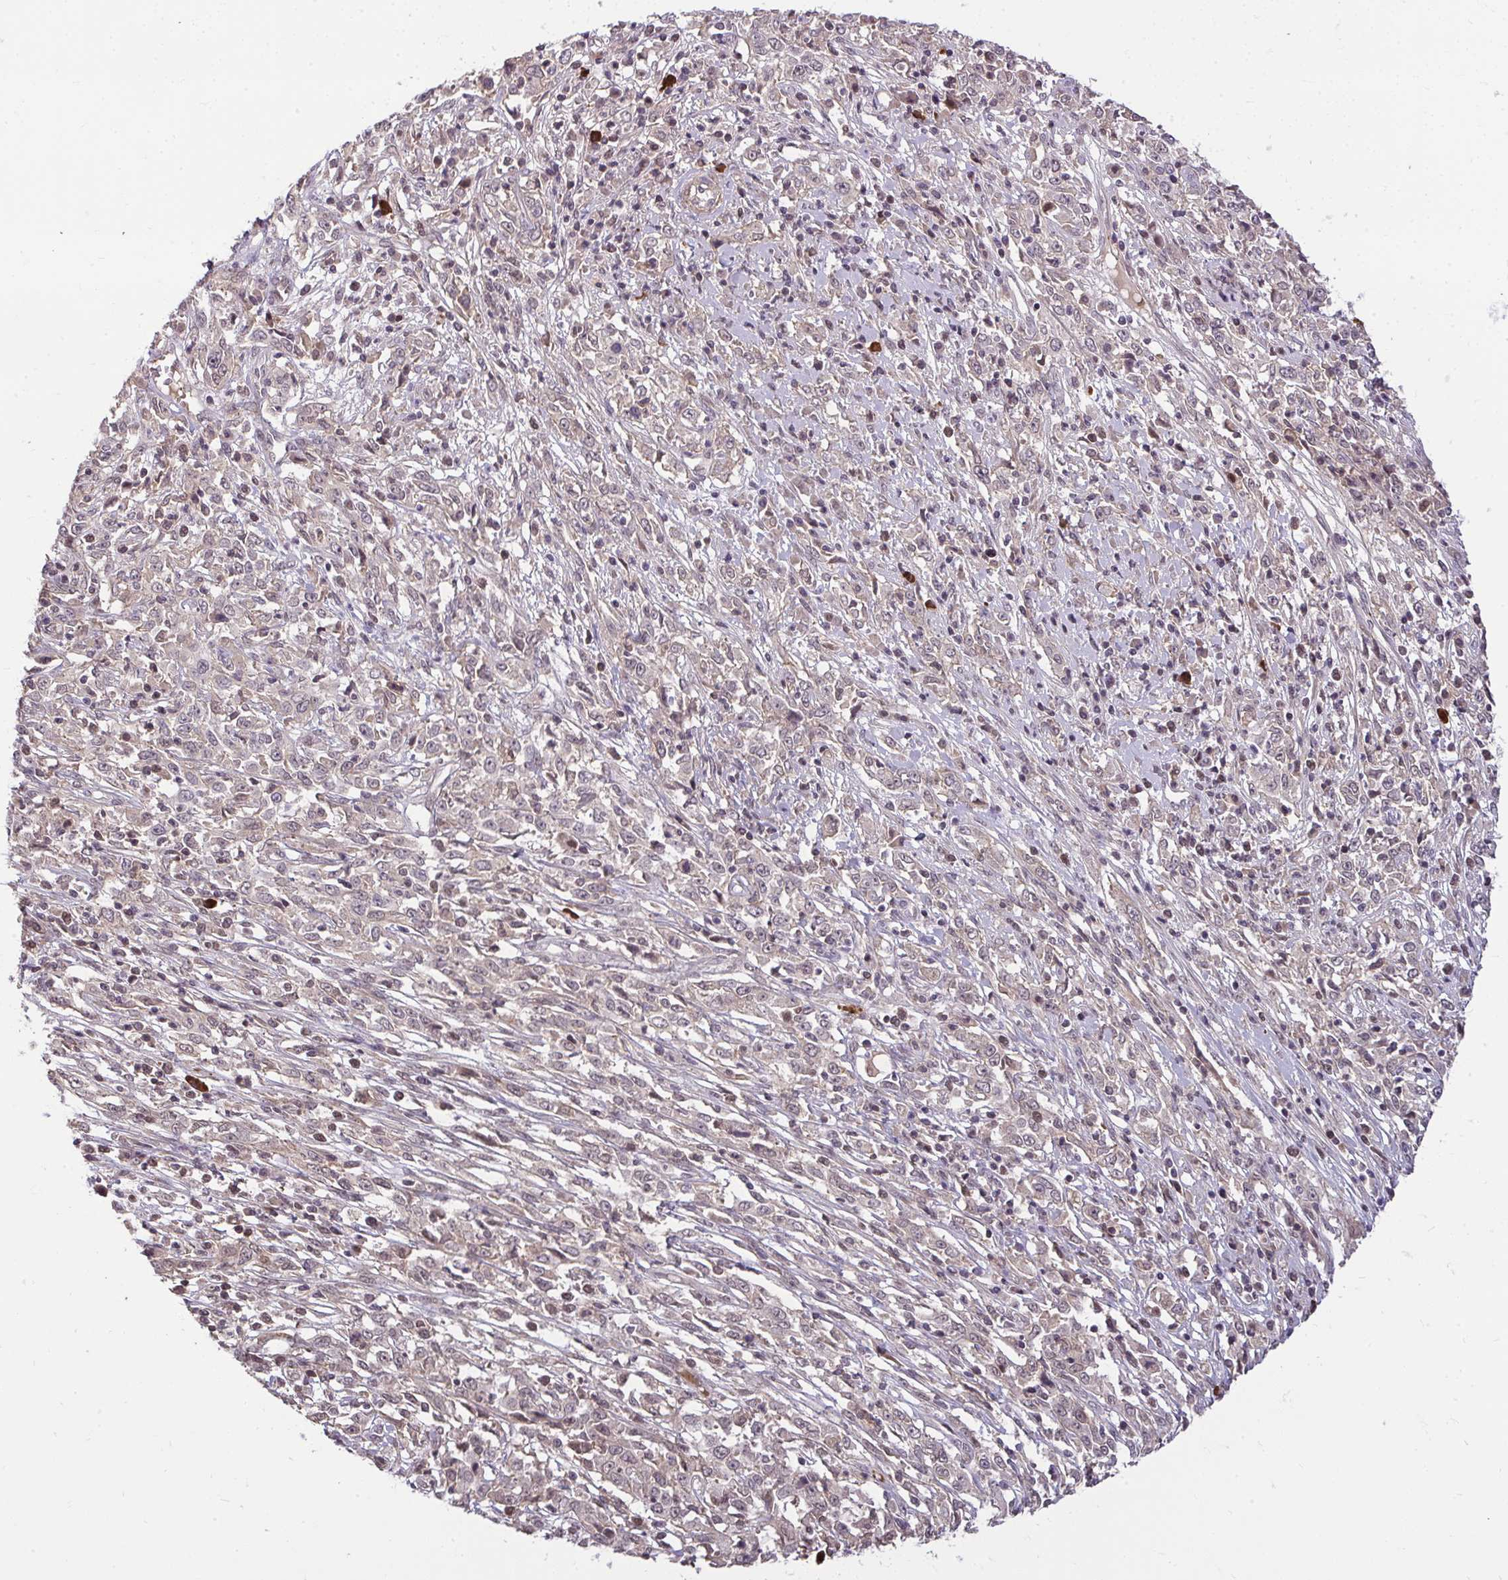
{"staining": {"intensity": "weak", "quantity": ">75%", "location": "nuclear"}, "tissue": "cervical cancer", "cell_type": "Tumor cells", "image_type": "cancer", "snomed": [{"axis": "morphology", "description": "Adenocarcinoma, NOS"}, {"axis": "topography", "description": "Cervix"}], "caption": "Immunohistochemistry (IHC) micrograph of neoplastic tissue: human cervical adenocarcinoma stained using immunohistochemistry (IHC) displays low levels of weak protein expression localized specifically in the nuclear of tumor cells, appearing as a nuclear brown color.", "gene": "ZSCAN9", "patient": {"sex": "female", "age": 40}}